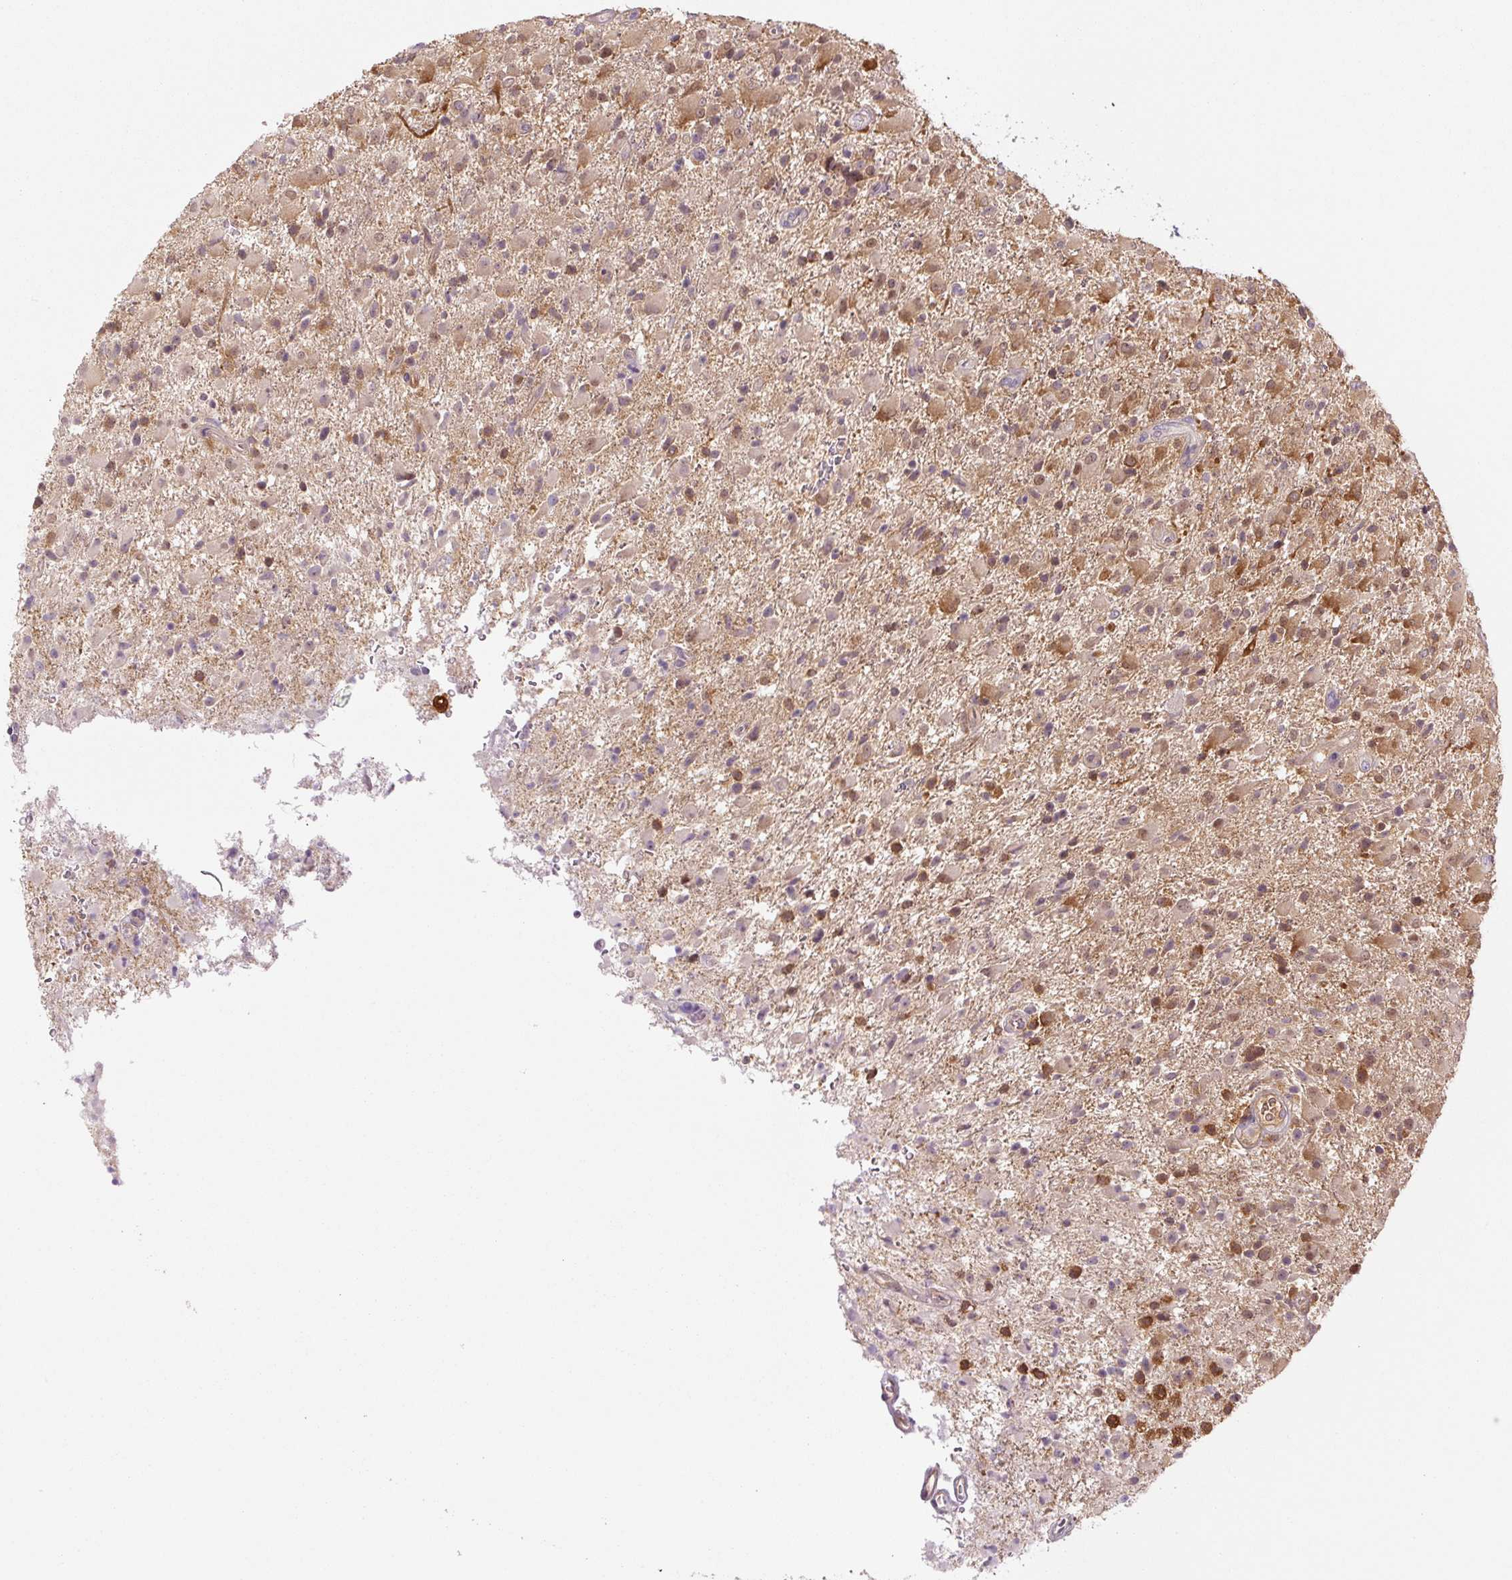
{"staining": {"intensity": "moderate", "quantity": ">75%", "location": "cytoplasmic/membranous"}, "tissue": "glioma", "cell_type": "Tumor cells", "image_type": "cancer", "snomed": [{"axis": "morphology", "description": "Glioma, malignant, Low grade"}, {"axis": "topography", "description": "Brain"}], "caption": "Protein expression analysis of glioma reveals moderate cytoplasmic/membranous expression in approximately >75% of tumor cells.", "gene": "SPSB2", "patient": {"sex": "male", "age": 65}}